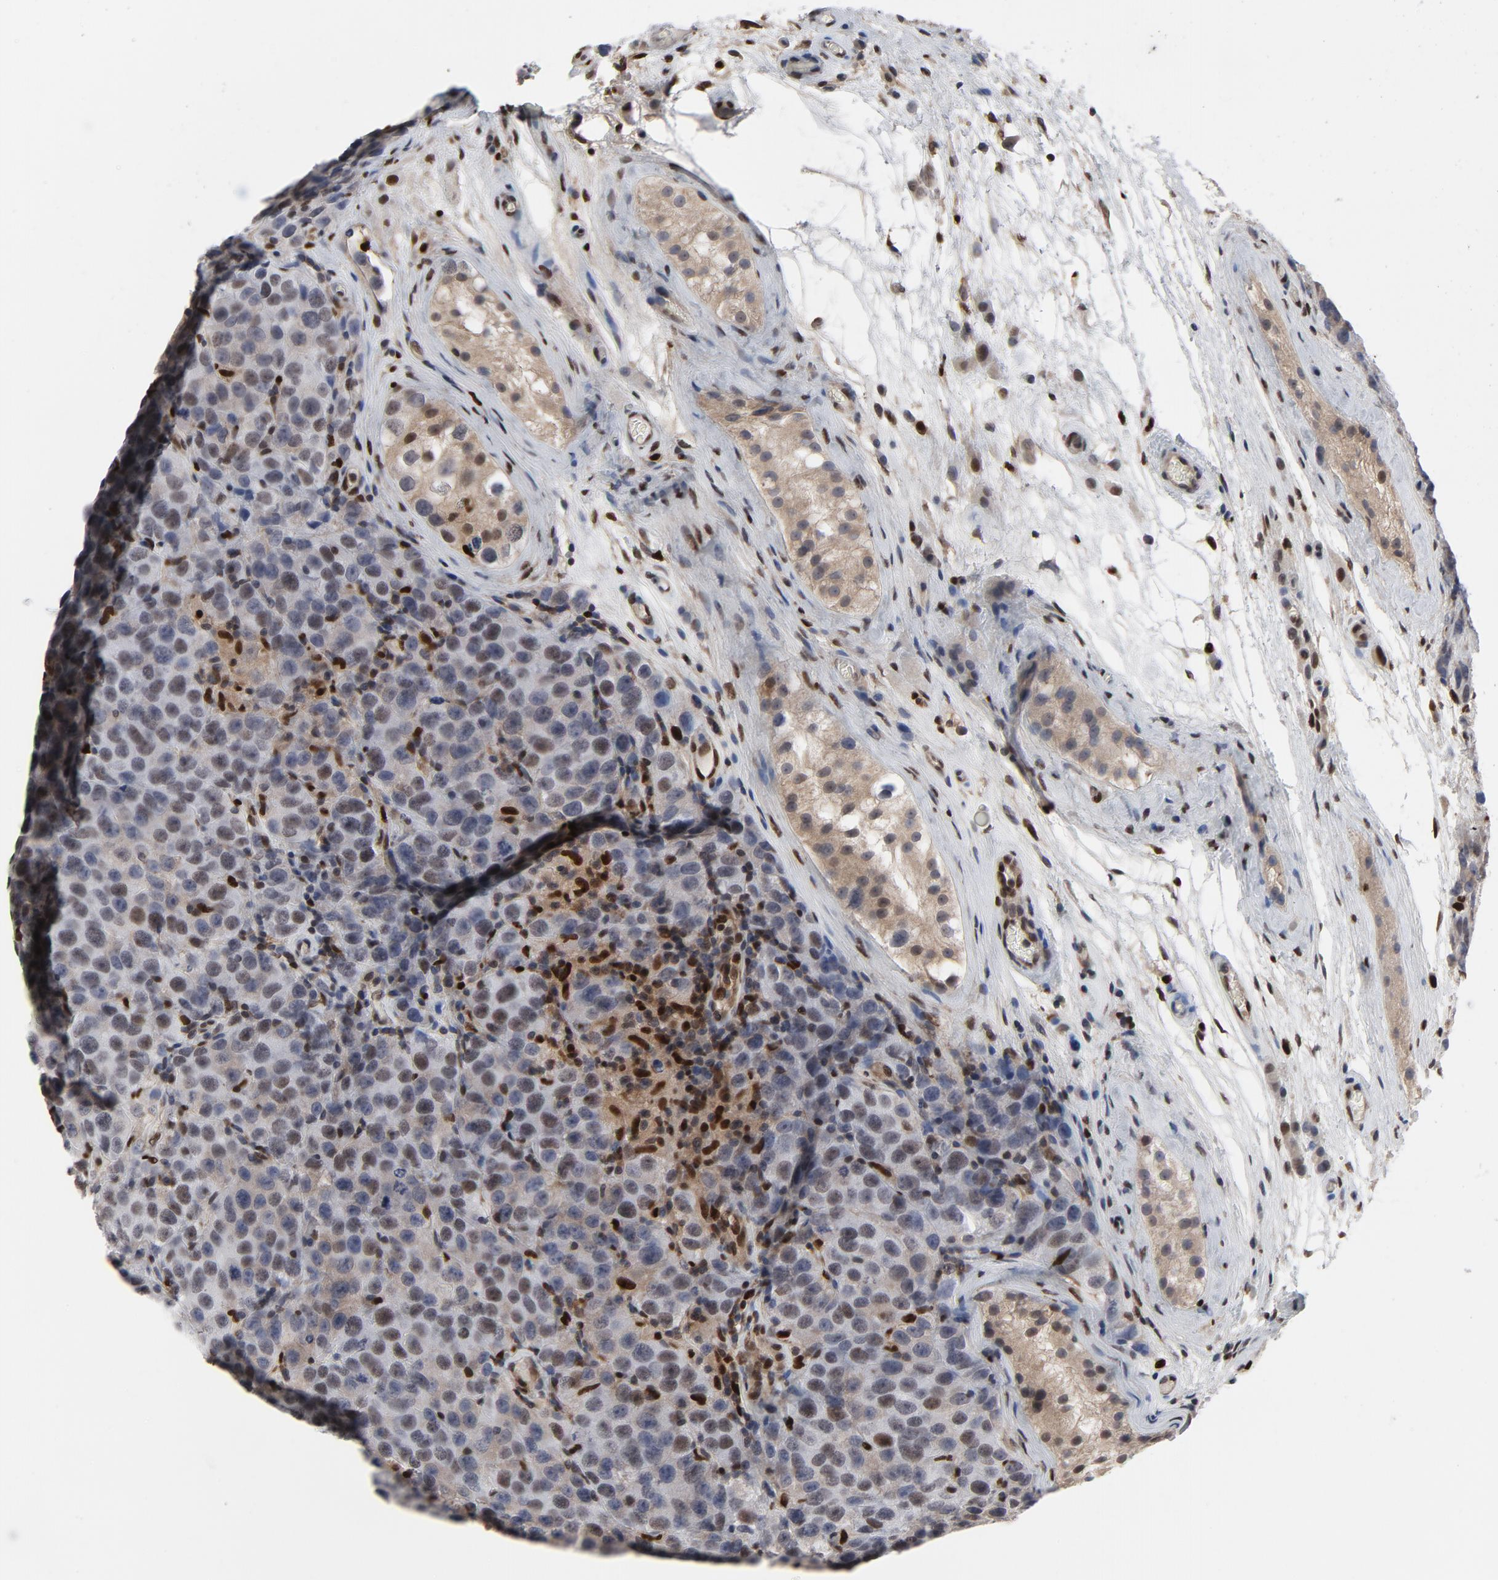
{"staining": {"intensity": "negative", "quantity": "none", "location": "none"}, "tissue": "testis cancer", "cell_type": "Tumor cells", "image_type": "cancer", "snomed": [{"axis": "morphology", "description": "Seminoma, NOS"}, {"axis": "topography", "description": "Testis"}], "caption": "This is a image of IHC staining of testis cancer, which shows no staining in tumor cells.", "gene": "NFKB1", "patient": {"sex": "male", "age": 52}}